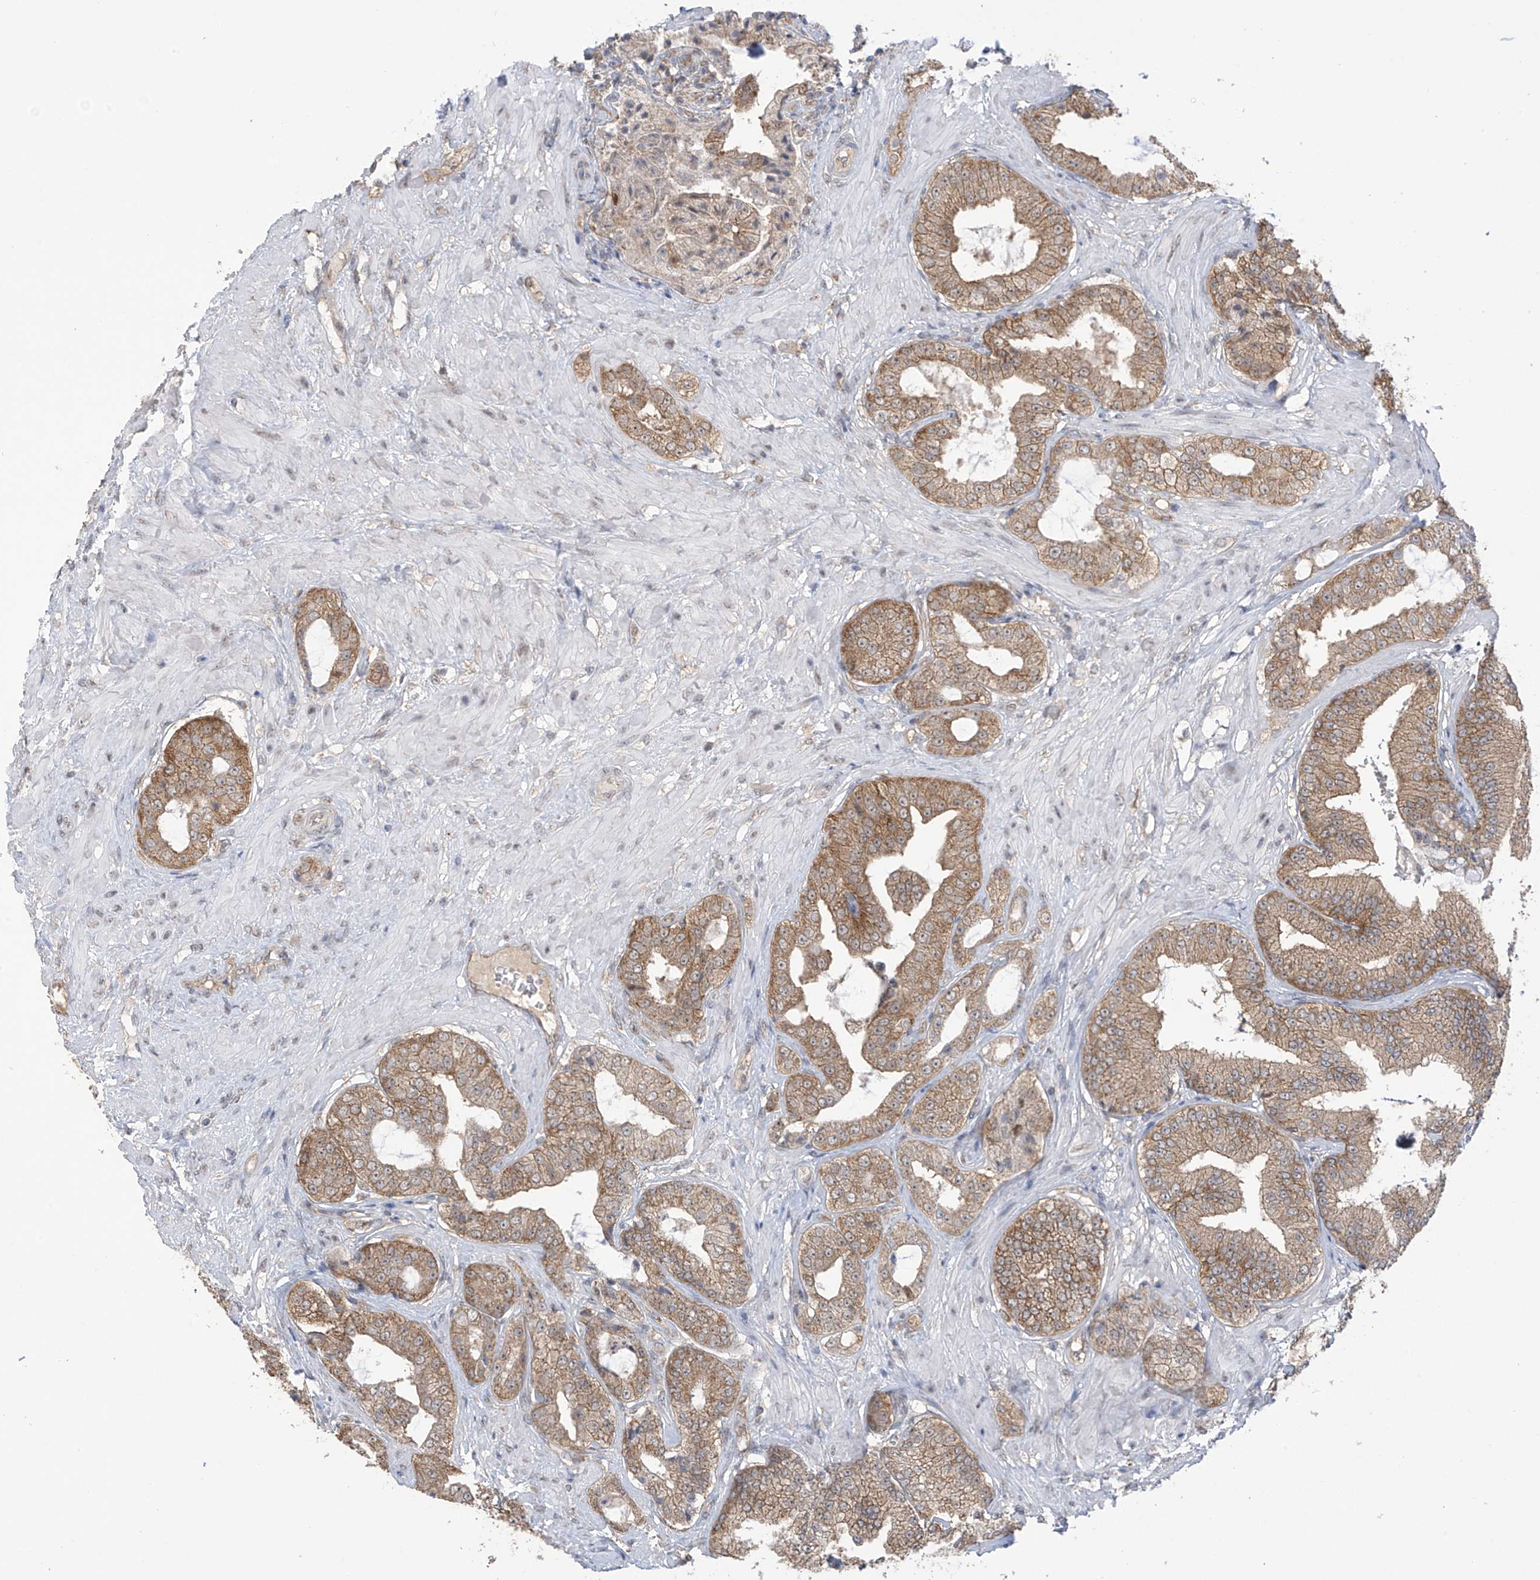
{"staining": {"intensity": "moderate", "quantity": ">75%", "location": "cytoplasmic/membranous"}, "tissue": "prostate cancer", "cell_type": "Tumor cells", "image_type": "cancer", "snomed": [{"axis": "morphology", "description": "Adenocarcinoma, Low grade"}, {"axis": "topography", "description": "Prostate"}], "caption": "IHC photomicrograph of prostate cancer (low-grade adenocarcinoma) stained for a protein (brown), which shows medium levels of moderate cytoplasmic/membranous expression in approximately >75% of tumor cells.", "gene": "KIAA1522", "patient": {"sex": "male", "age": 63}}